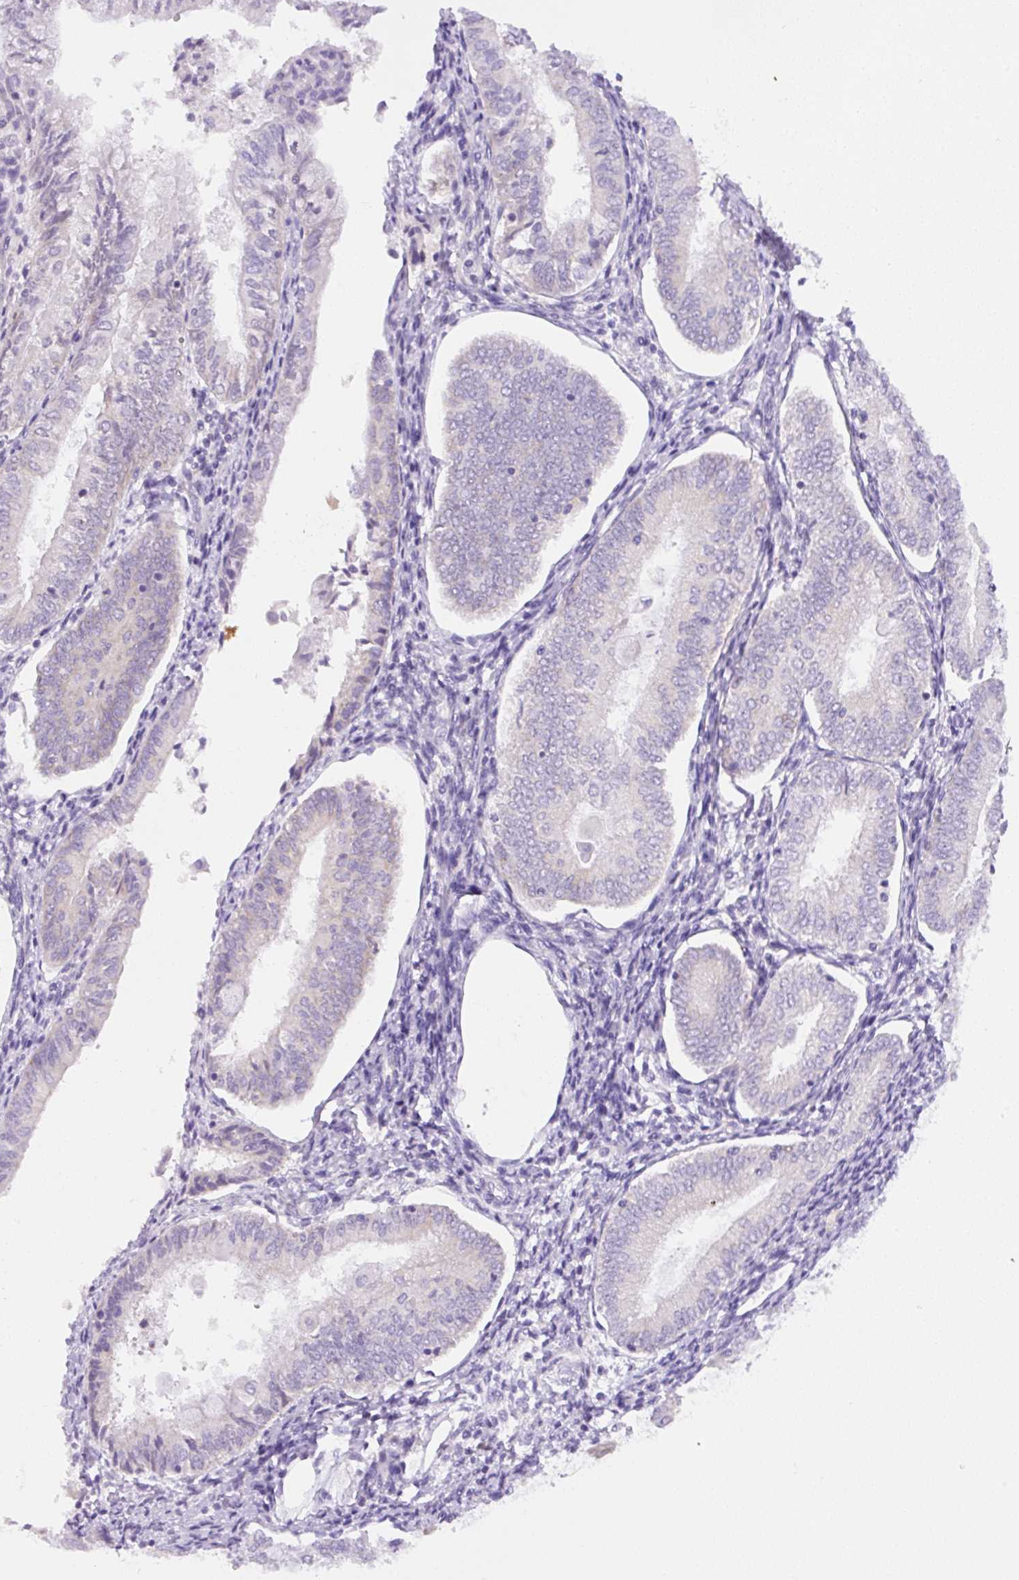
{"staining": {"intensity": "weak", "quantity": "25%-75%", "location": "cytoplasmic/membranous"}, "tissue": "endometrial cancer", "cell_type": "Tumor cells", "image_type": "cancer", "snomed": [{"axis": "morphology", "description": "Adenocarcinoma, NOS"}, {"axis": "topography", "description": "Endometrium"}], "caption": "This photomicrograph reveals immunohistochemistry (IHC) staining of human endometrial adenocarcinoma, with low weak cytoplasmic/membranous staining in about 25%-75% of tumor cells.", "gene": "CAMK2B", "patient": {"sex": "female", "age": 55}}